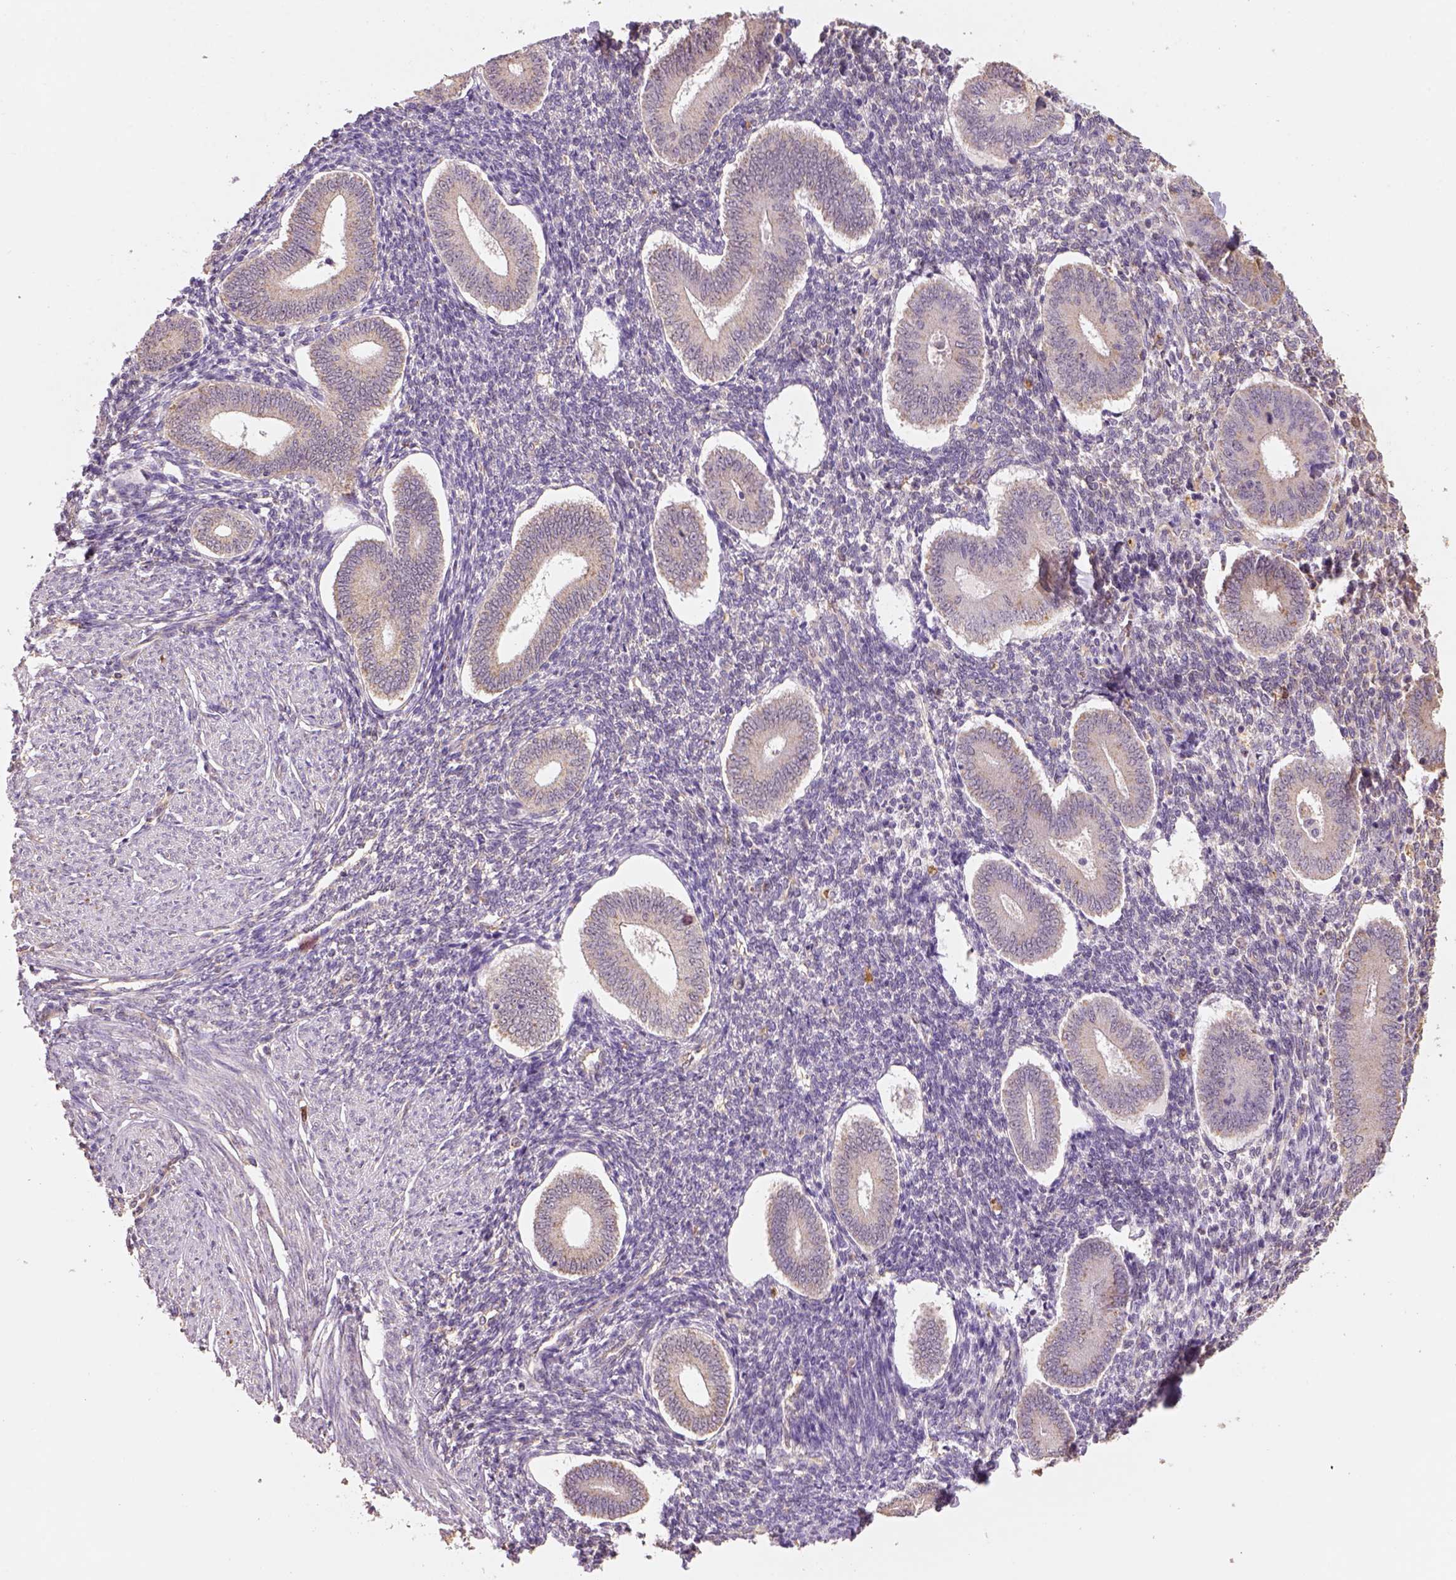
{"staining": {"intensity": "weak", "quantity": "<25%", "location": "cytoplasmic/membranous"}, "tissue": "endometrium", "cell_type": "Cells in endometrial stroma", "image_type": "normal", "snomed": [{"axis": "morphology", "description": "Normal tissue, NOS"}, {"axis": "topography", "description": "Endometrium"}], "caption": "IHC of normal human endometrium displays no staining in cells in endometrial stroma. (Brightfield microscopy of DAB (3,3'-diaminobenzidine) immunohistochemistry (IHC) at high magnification).", "gene": "AP2B1", "patient": {"sex": "female", "age": 40}}